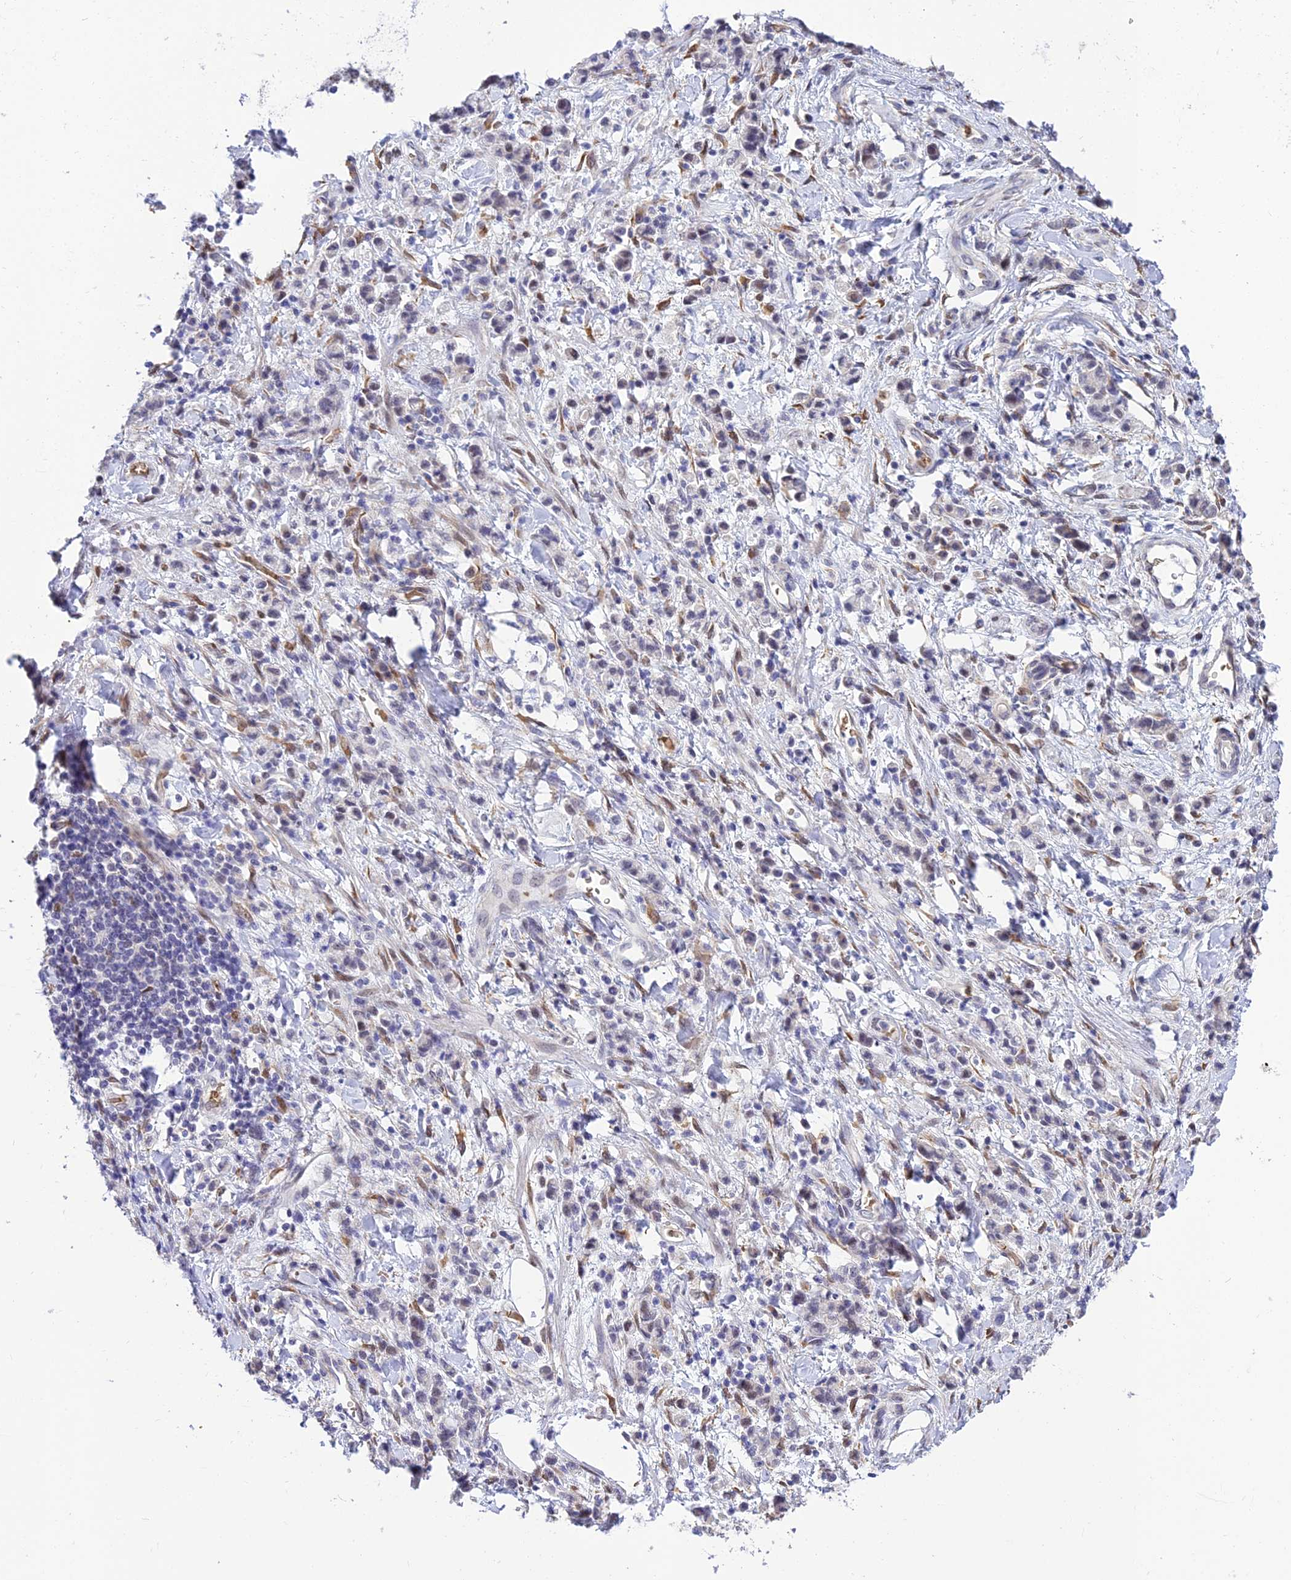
{"staining": {"intensity": "weak", "quantity": "<25%", "location": "cytoplasmic/membranous,nuclear"}, "tissue": "stomach cancer", "cell_type": "Tumor cells", "image_type": "cancer", "snomed": [{"axis": "morphology", "description": "Adenocarcinoma, NOS"}, {"axis": "topography", "description": "Stomach"}], "caption": "Immunohistochemical staining of stomach cancer (adenocarcinoma) reveals no significant positivity in tumor cells.", "gene": "BCL9", "patient": {"sex": "male", "age": 76}}